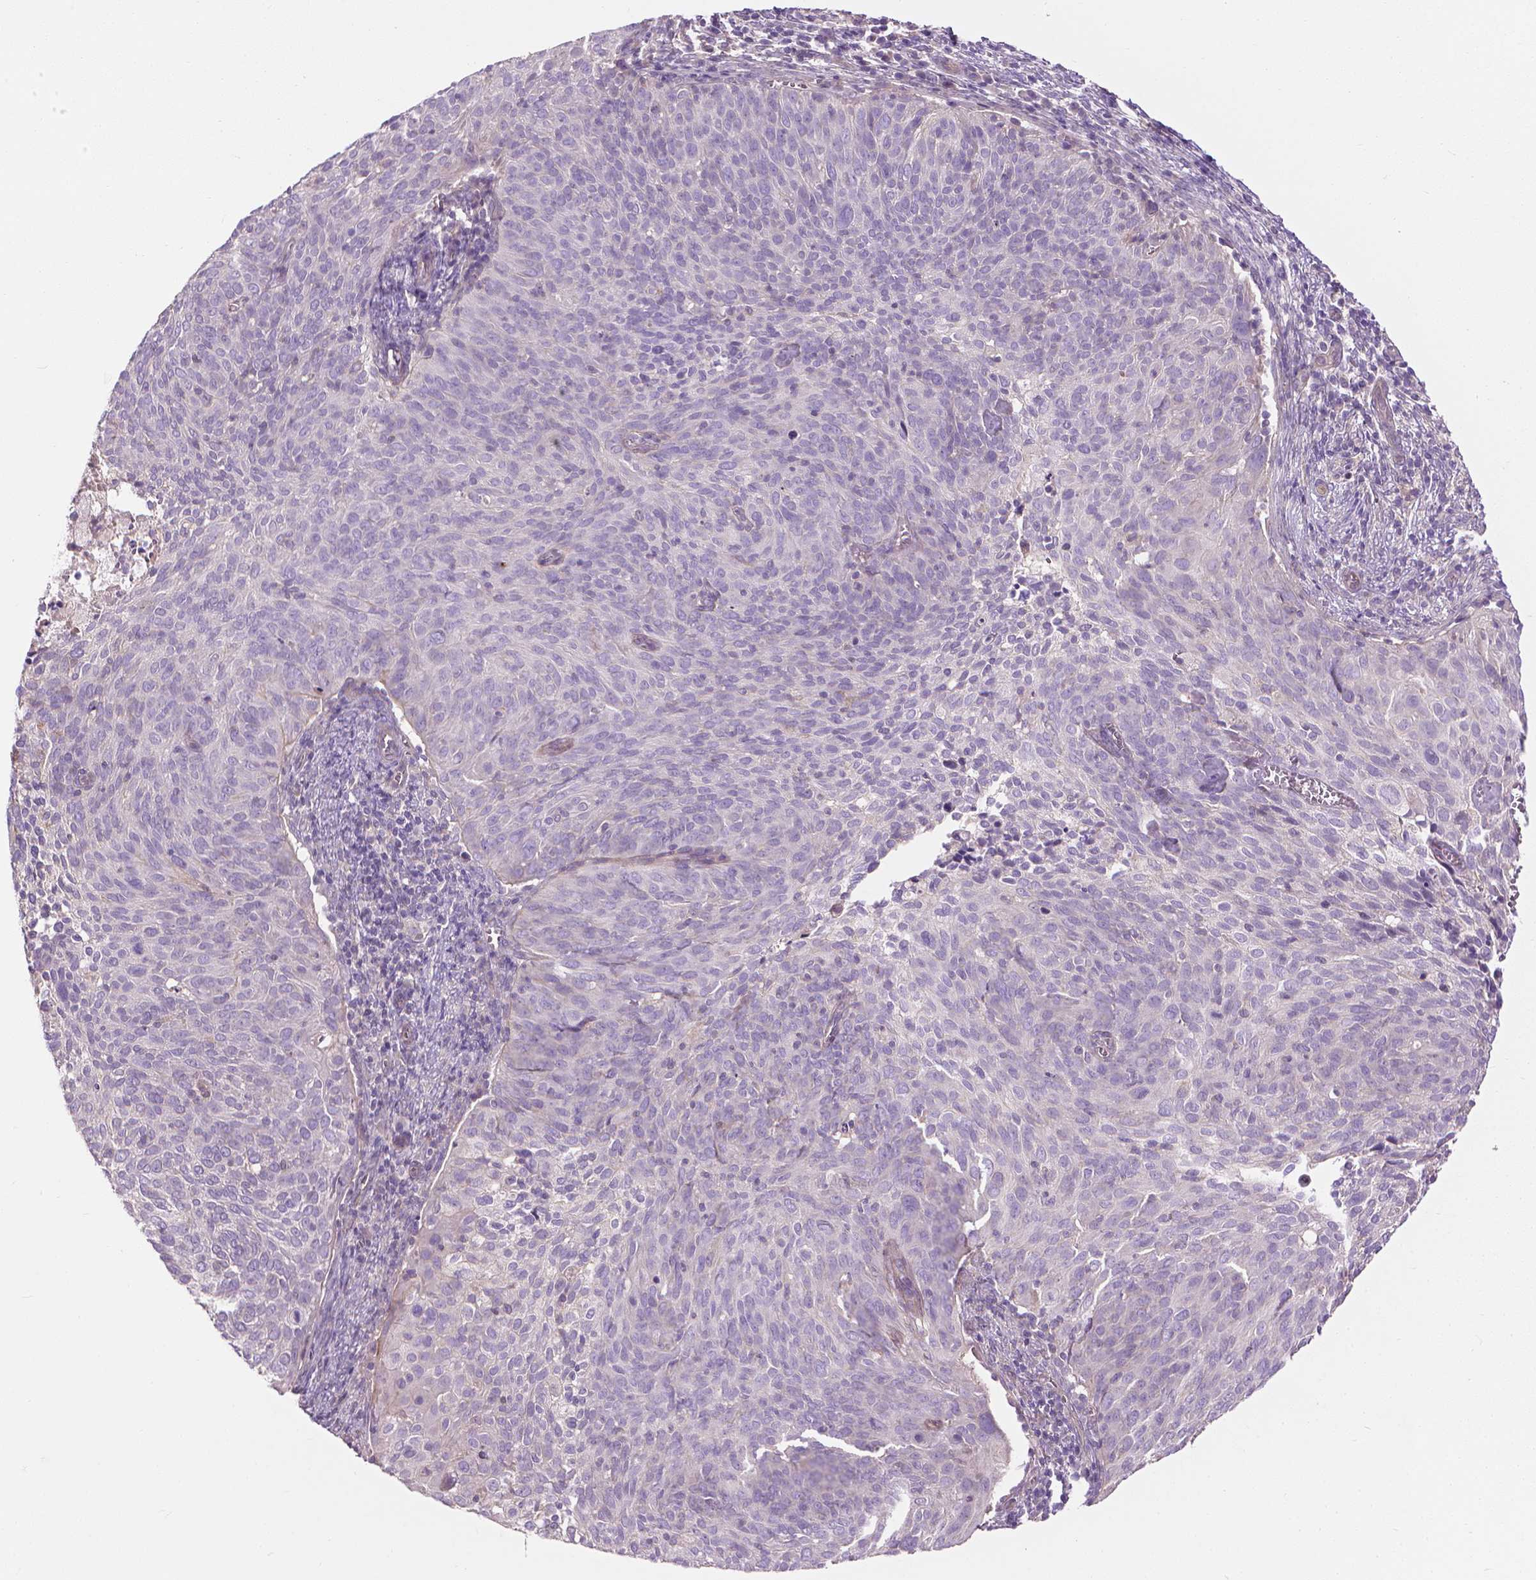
{"staining": {"intensity": "negative", "quantity": "none", "location": "none"}, "tissue": "cervical cancer", "cell_type": "Tumor cells", "image_type": "cancer", "snomed": [{"axis": "morphology", "description": "Squamous cell carcinoma, NOS"}, {"axis": "topography", "description": "Cervix"}], "caption": "Immunohistochemical staining of cervical squamous cell carcinoma demonstrates no significant expression in tumor cells. (IHC, brightfield microscopy, high magnification).", "gene": "RIIAD1", "patient": {"sex": "female", "age": 39}}